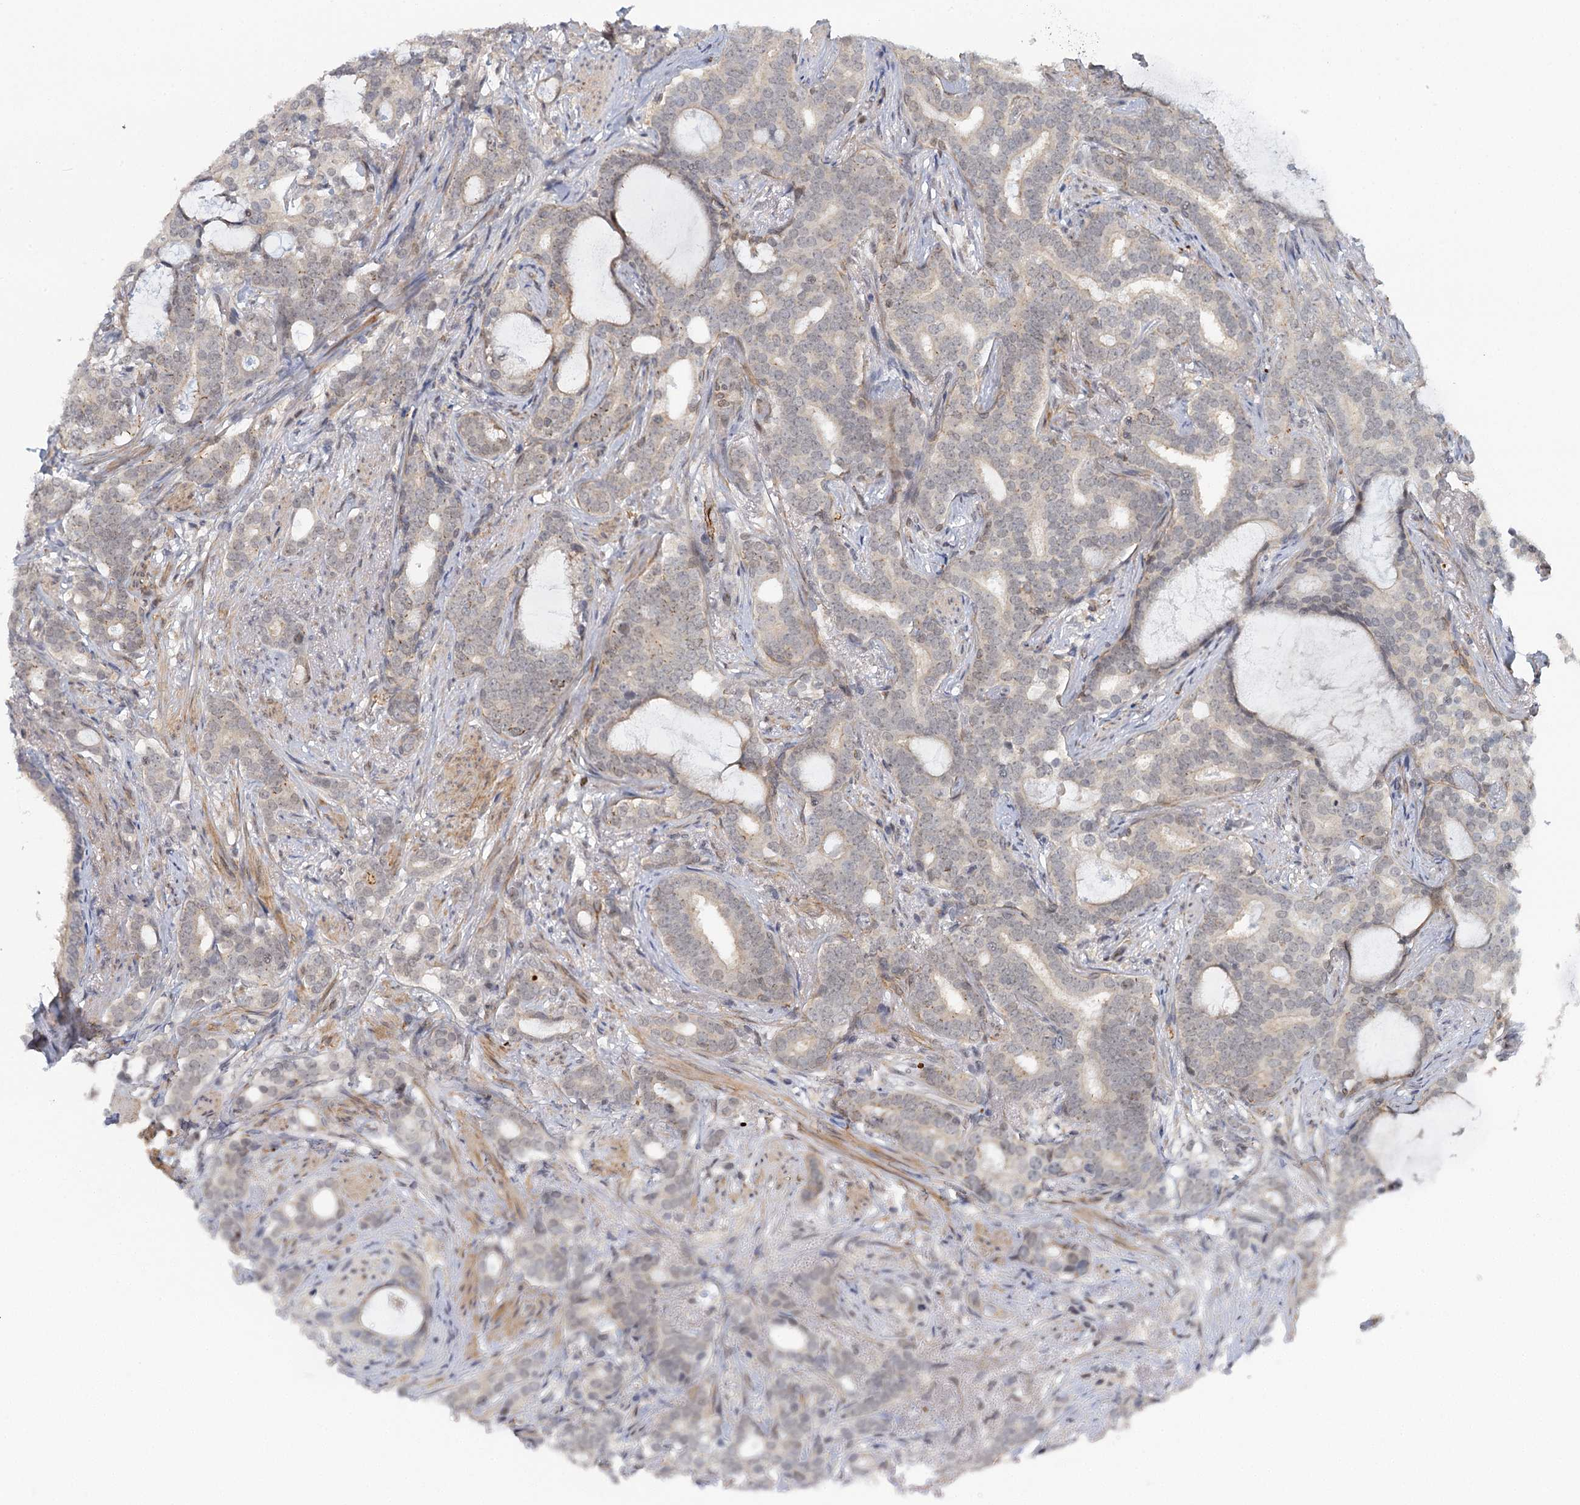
{"staining": {"intensity": "negative", "quantity": "none", "location": "none"}, "tissue": "prostate cancer", "cell_type": "Tumor cells", "image_type": "cancer", "snomed": [{"axis": "morphology", "description": "Adenocarcinoma, Low grade"}, {"axis": "topography", "description": "Prostate"}], "caption": "An immunohistochemistry (IHC) micrograph of prostate cancer (low-grade adenocarcinoma) is shown. There is no staining in tumor cells of prostate cancer (low-grade adenocarcinoma).", "gene": "GPATCH11", "patient": {"sex": "male", "age": 71}}